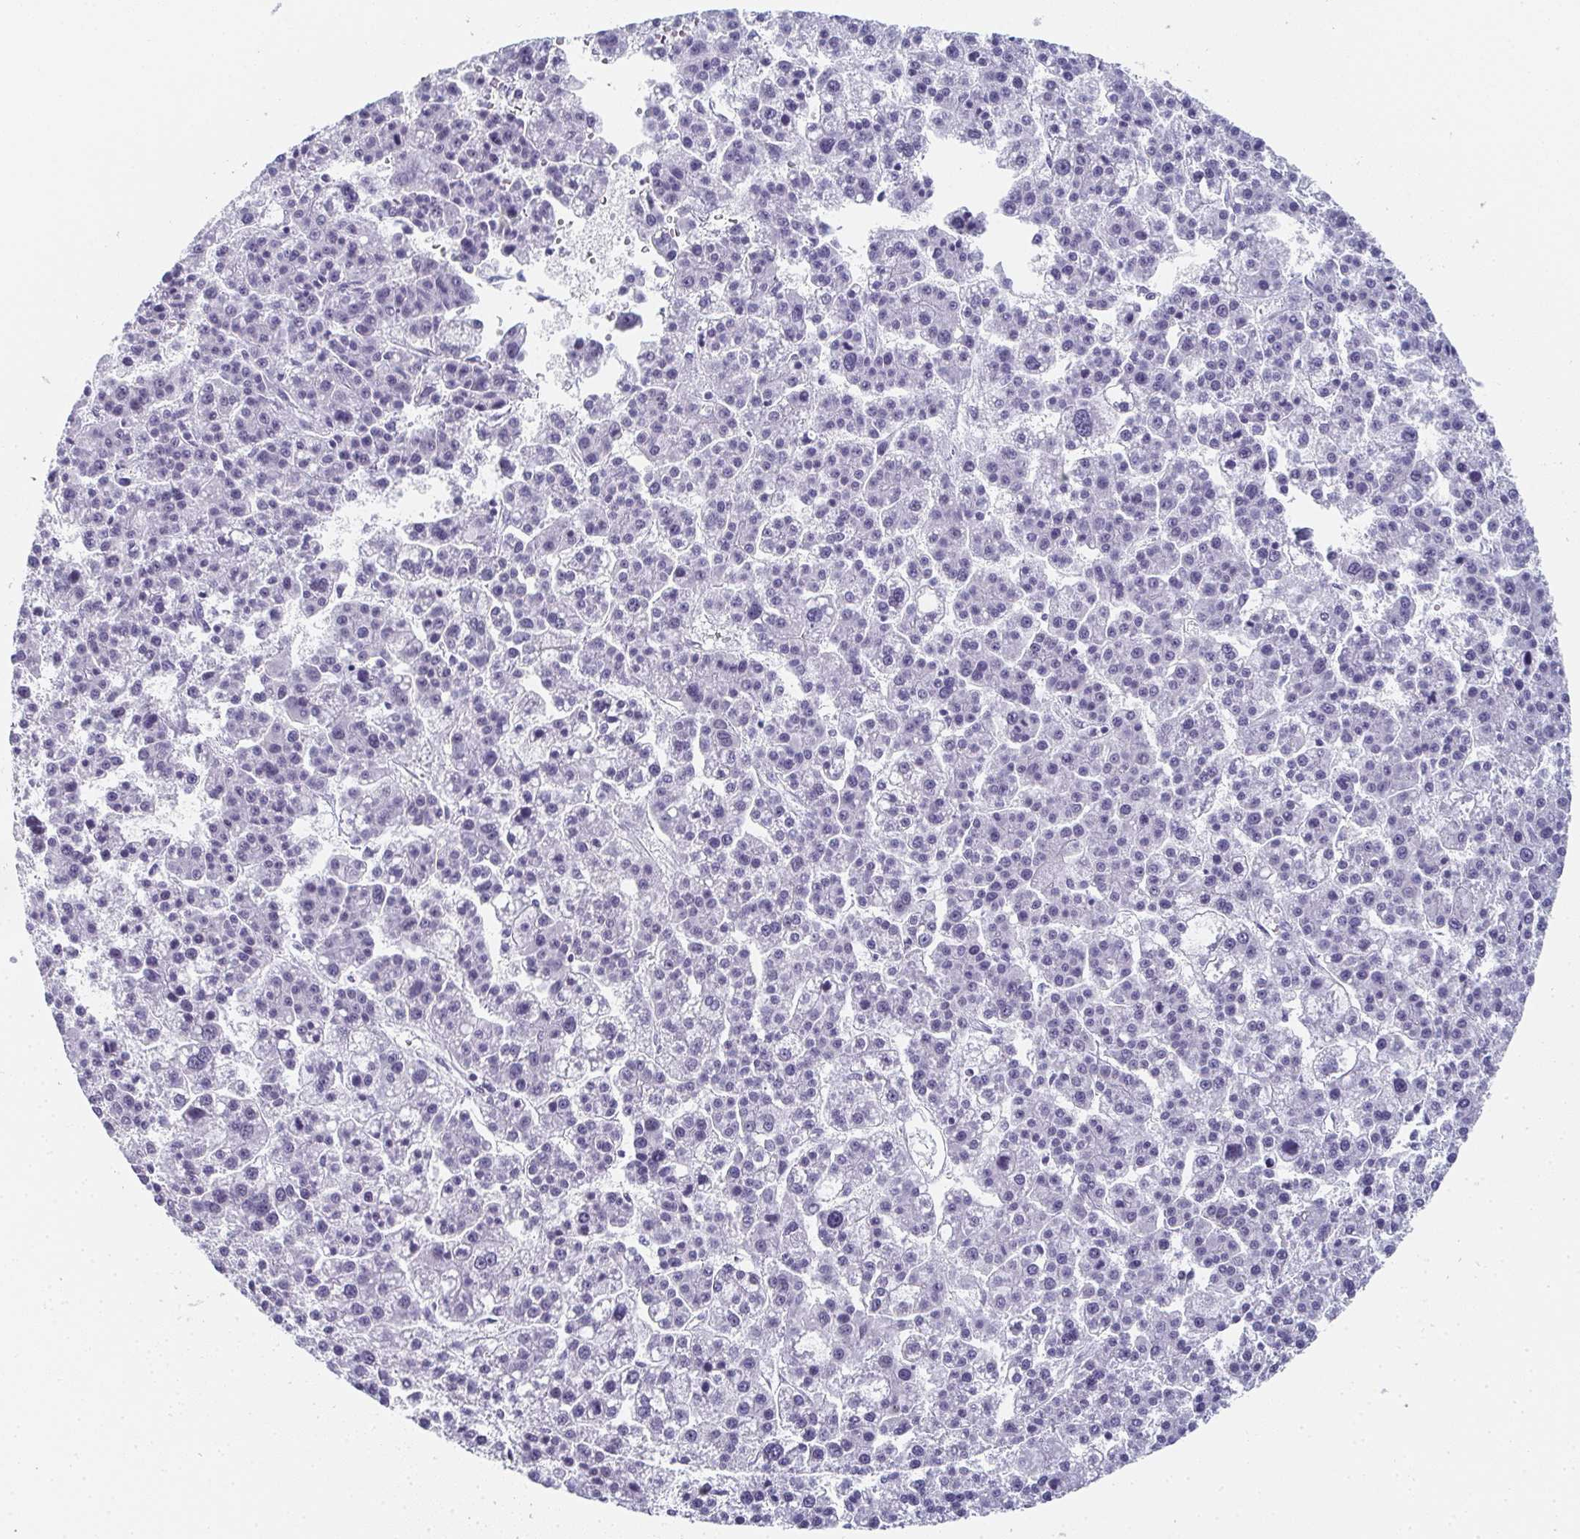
{"staining": {"intensity": "negative", "quantity": "none", "location": "none"}, "tissue": "liver cancer", "cell_type": "Tumor cells", "image_type": "cancer", "snomed": [{"axis": "morphology", "description": "Carcinoma, Hepatocellular, NOS"}, {"axis": "topography", "description": "Liver"}], "caption": "Protein analysis of liver hepatocellular carcinoma reveals no significant positivity in tumor cells.", "gene": "PYCR3", "patient": {"sex": "female", "age": 58}}